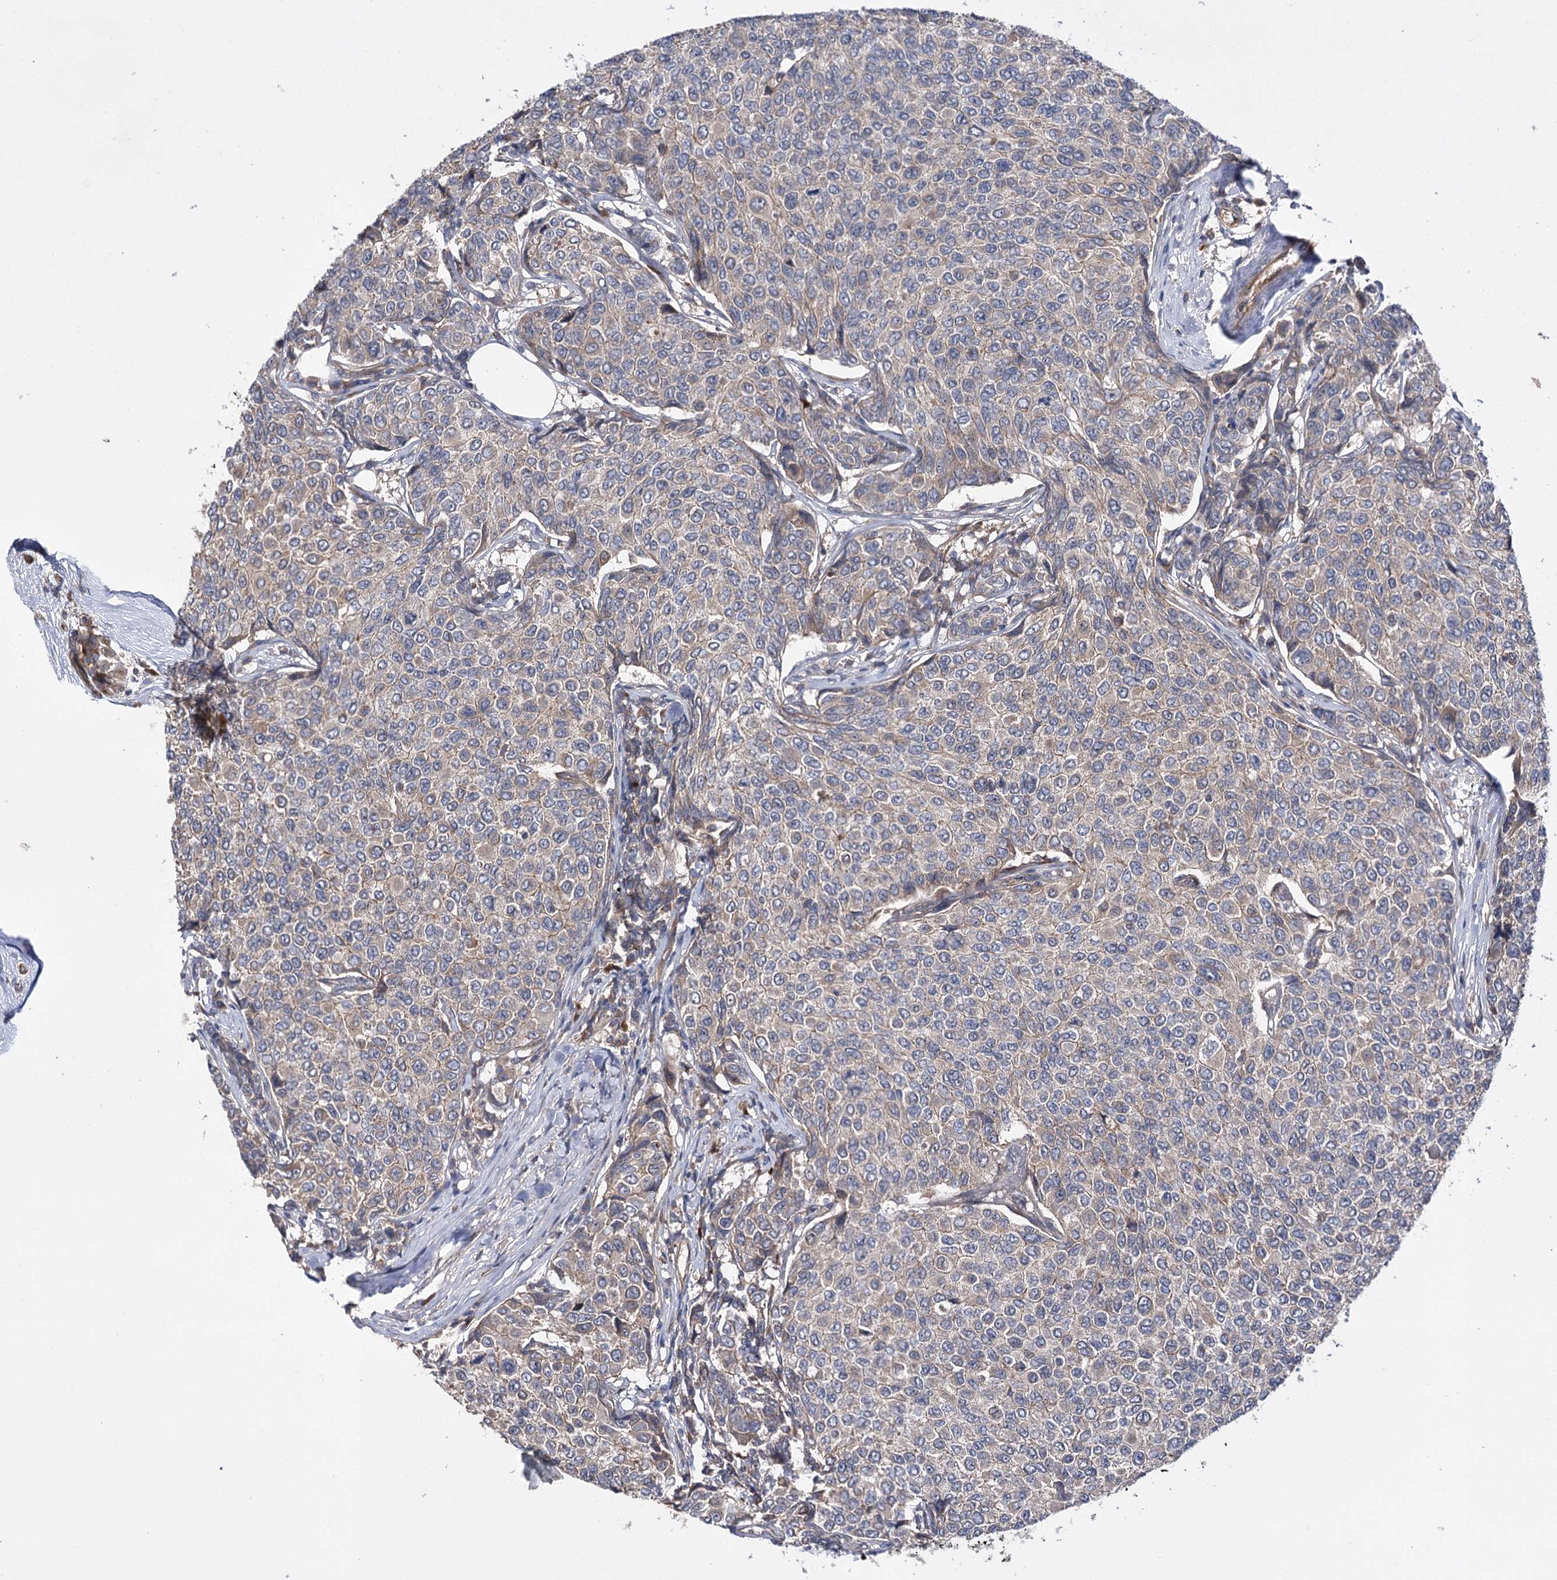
{"staining": {"intensity": "weak", "quantity": "<25%", "location": "cytoplasmic/membranous"}, "tissue": "breast cancer", "cell_type": "Tumor cells", "image_type": "cancer", "snomed": [{"axis": "morphology", "description": "Duct carcinoma"}, {"axis": "topography", "description": "Breast"}], "caption": "Immunohistochemical staining of infiltrating ductal carcinoma (breast) demonstrates no significant expression in tumor cells.", "gene": "BCR", "patient": {"sex": "female", "age": 55}}